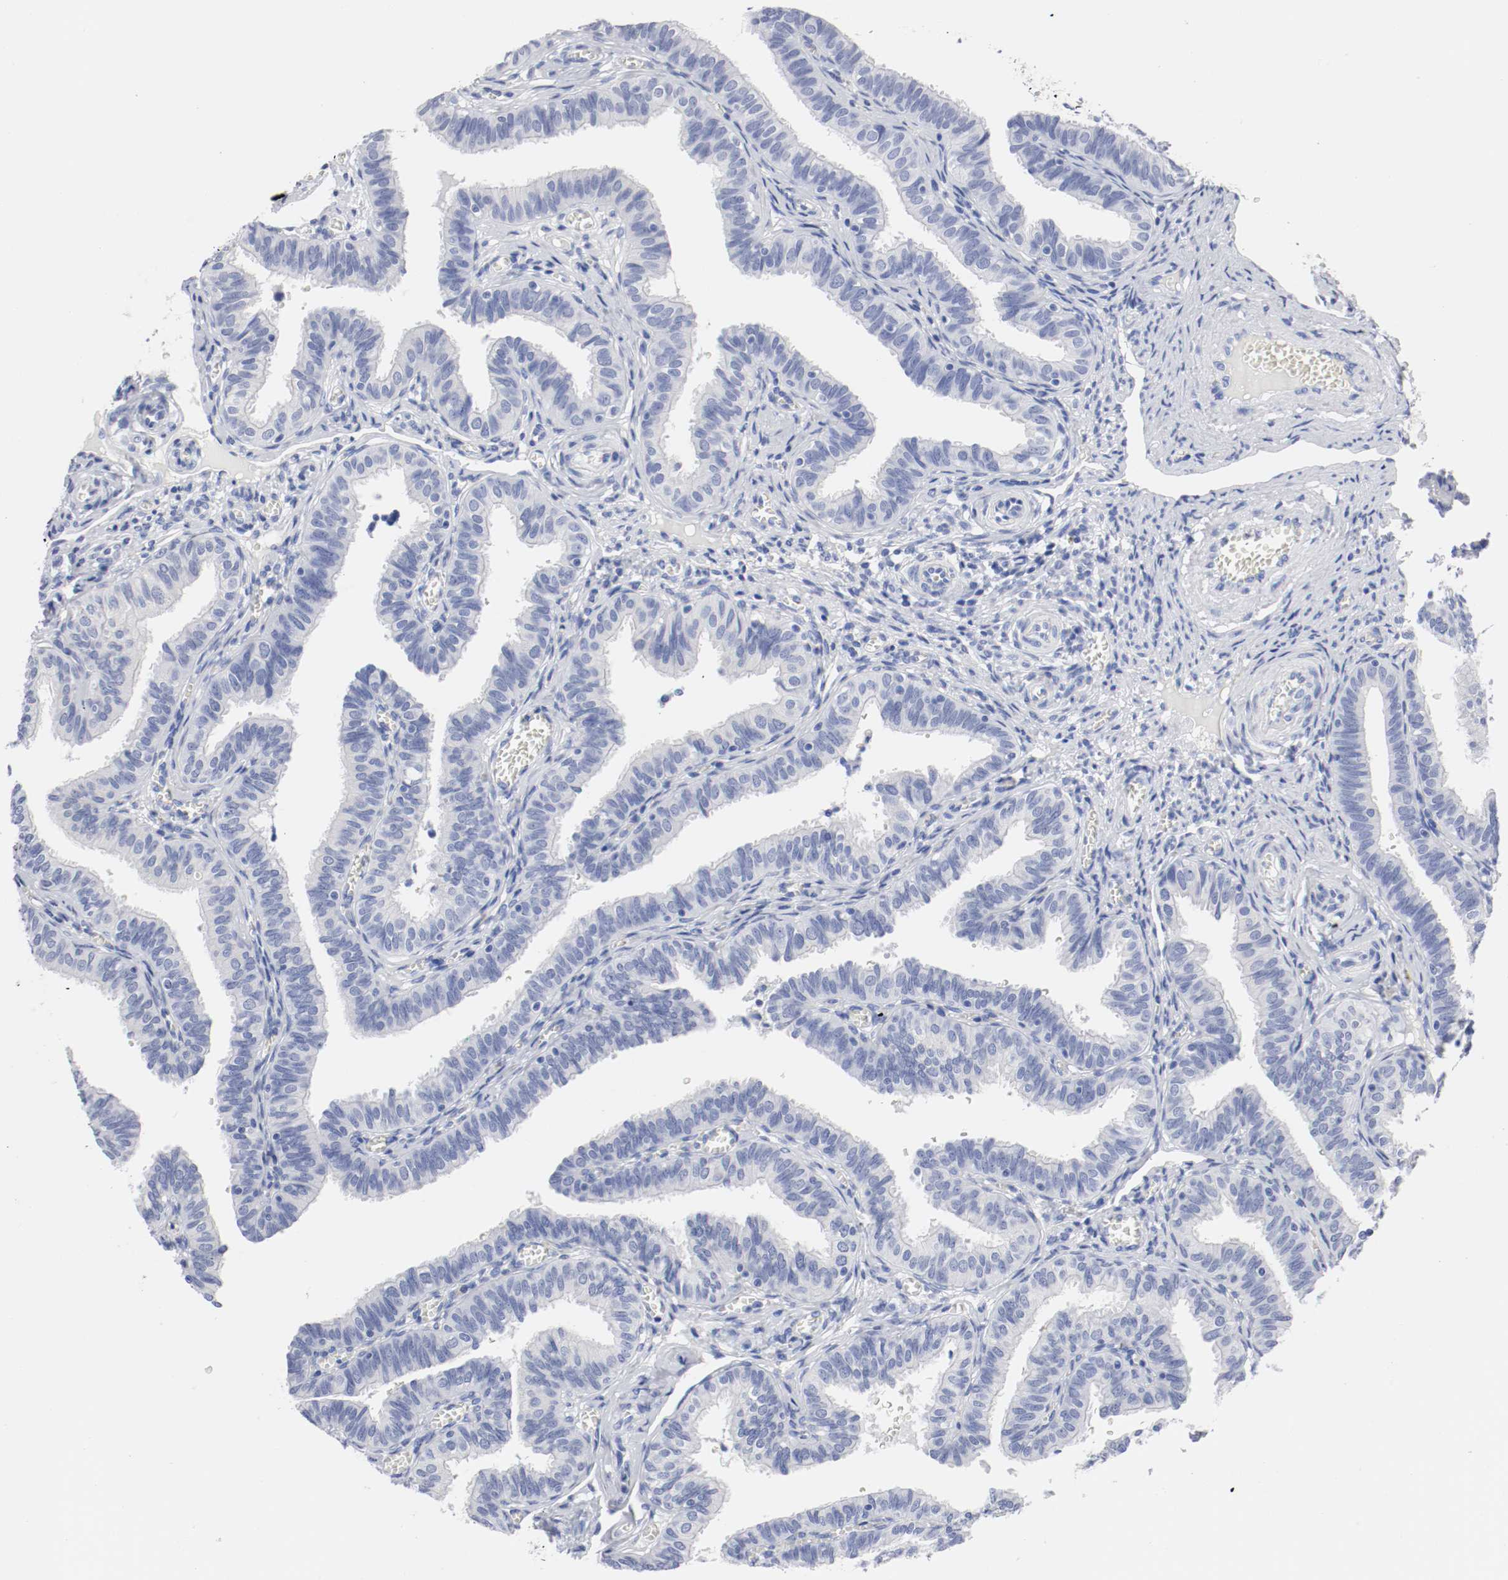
{"staining": {"intensity": "negative", "quantity": "none", "location": "none"}, "tissue": "fallopian tube", "cell_type": "Glandular cells", "image_type": "normal", "snomed": [{"axis": "morphology", "description": "Normal tissue, NOS"}, {"axis": "topography", "description": "Fallopian tube"}], "caption": "A high-resolution photomicrograph shows IHC staining of benign fallopian tube, which demonstrates no significant positivity in glandular cells. (DAB (3,3'-diaminobenzidine) immunohistochemistry with hematoxylin counter stain).", "gene": "GAD1", "patient": {"sex": "female", "age": 46}}